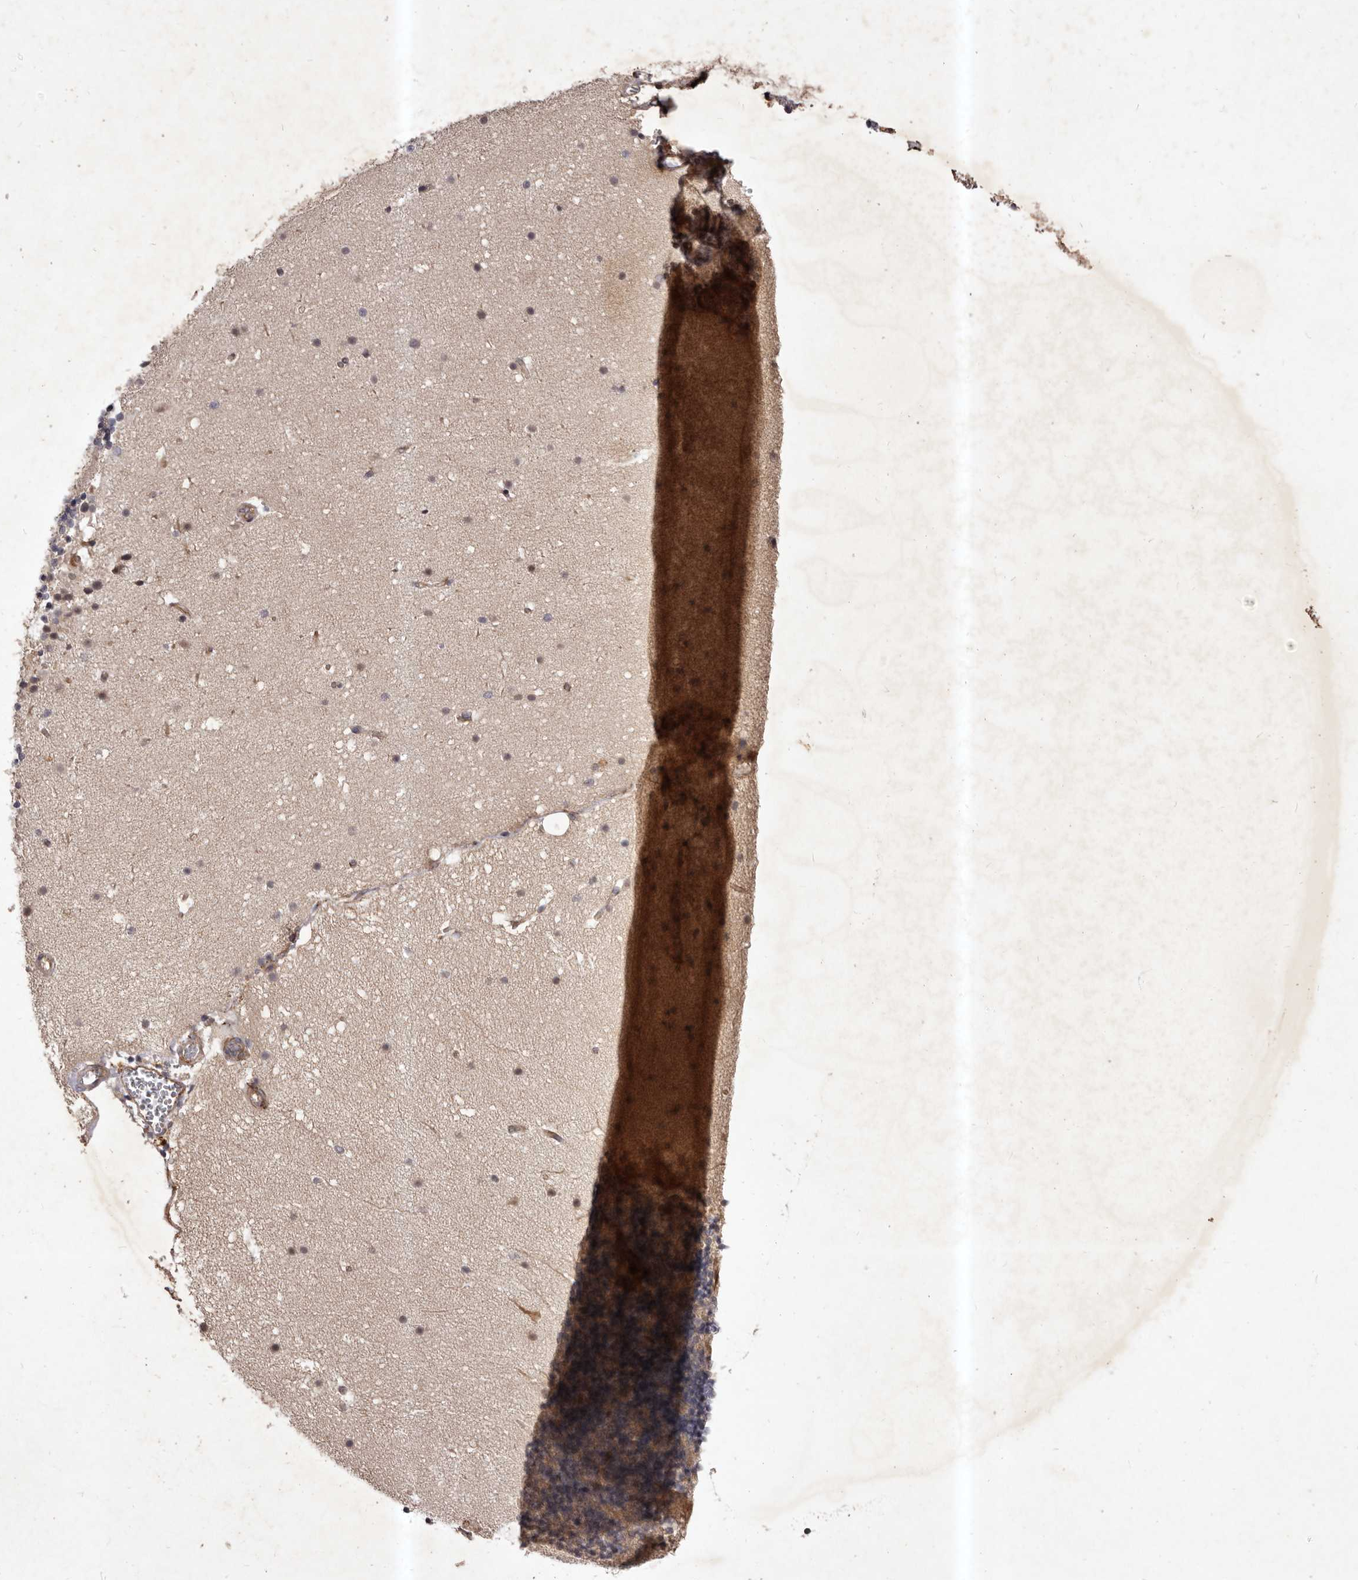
{"staining": {"intensity": "negative", "quantity": "none", "location": "none"}, "tissue": "cerebellum", "cell_type": "Cells in granular layer", "image_type": "normal", "snomed": [{"axis": "morphology", "description": "Normal tissue, NOS"}, {"axis": "topography", "description": "Cerebellum"}], "caption": "Photomicrograph shows no significant protein positivity in cells in granular layer of unremarkable cerebellum.", "gene": "HBS1L", "patient": {"sex": "male", "age": 57}}